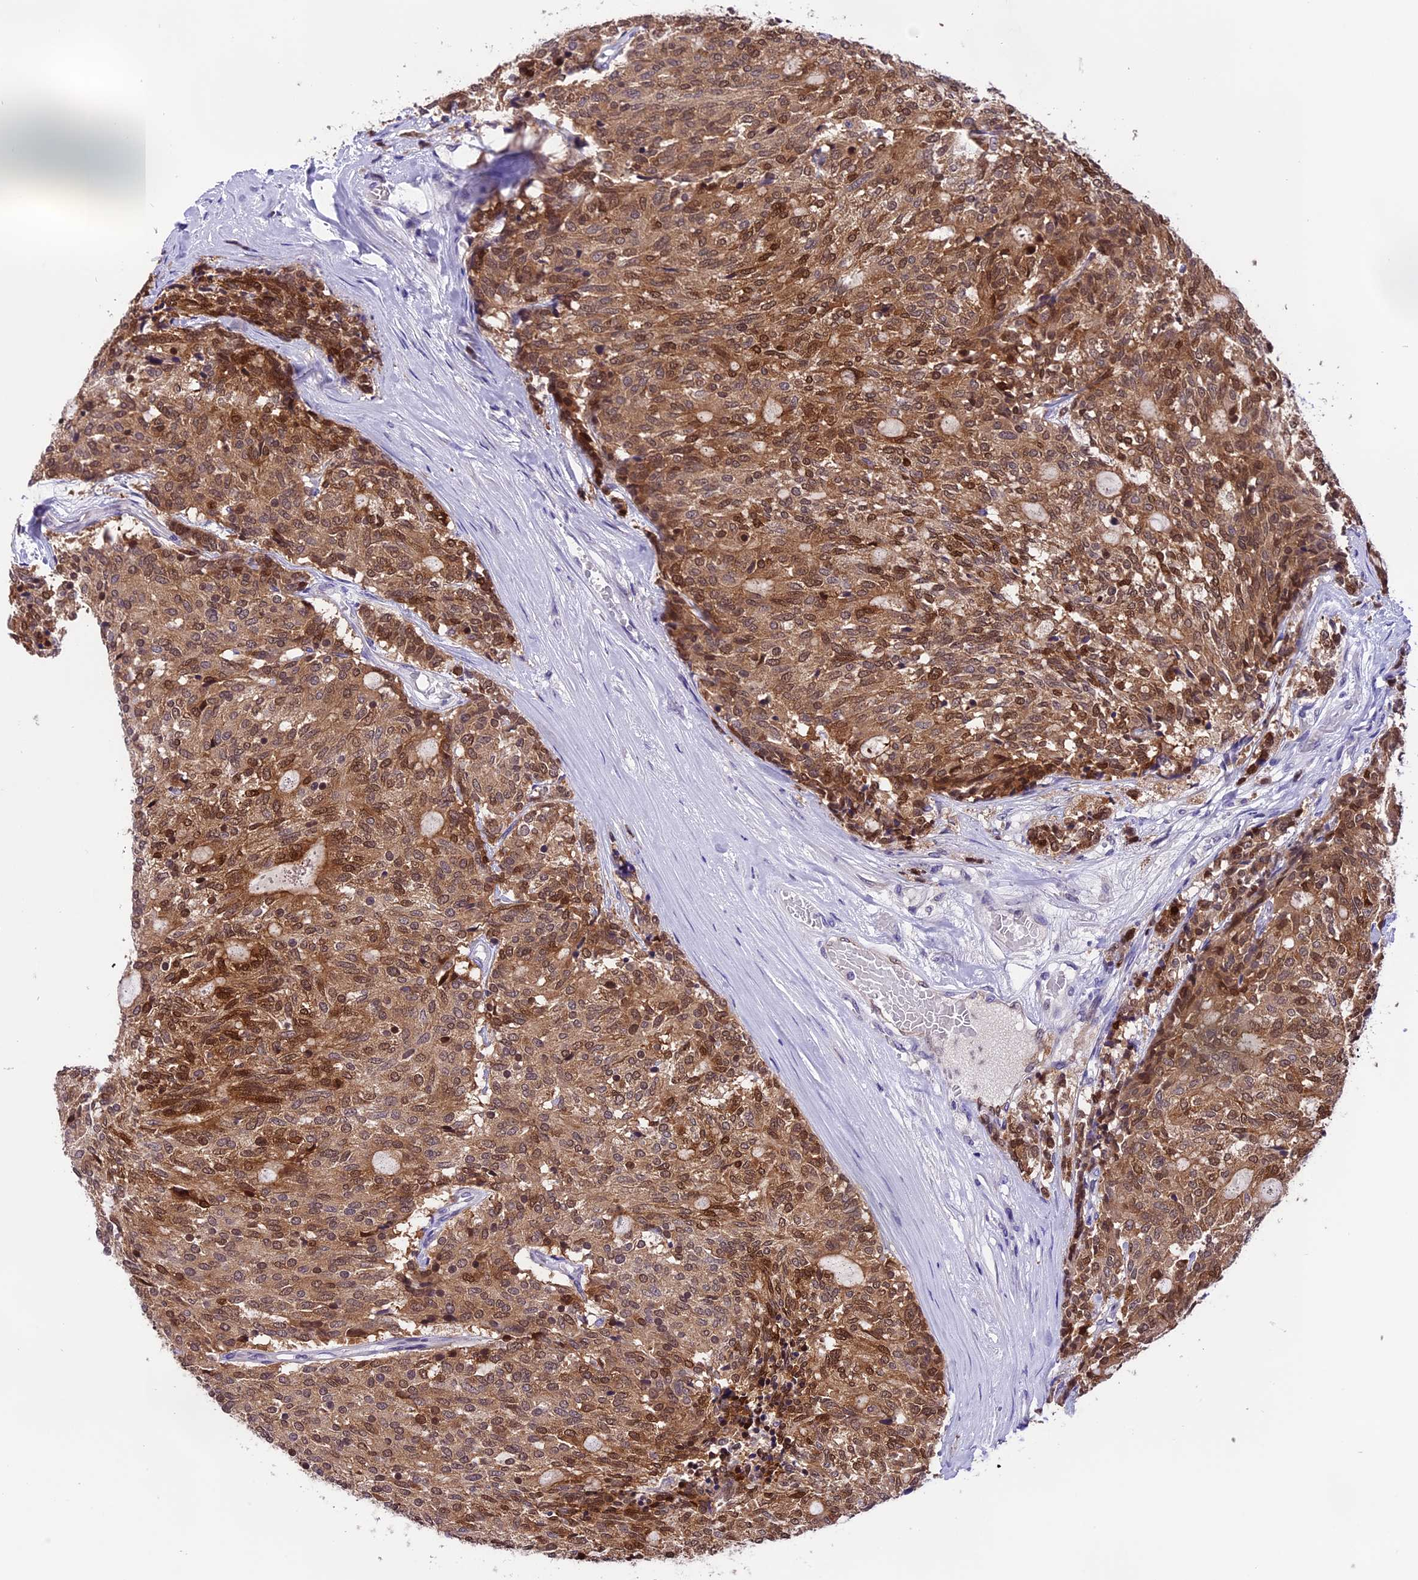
{"staining": {"intensity": "moderate", "quantity": ">75%", "location": "cytoplasmic/membranous,nuclear"}, "tissue": "carcinoid", "cell_type": "Tumor cells", "image_type": "cancer", "snomed": [{"axis": "morphology", "description": "Carcinoid, malignant, NOS"}, {"axis": "topography", "description": "Pancreas"}], "caption": "A brown stain highlights moderate cytoplasmic/membranous and nuclear expression of a protein in carcinoid (malignant) tumor cells.", "gene": "PRR15", "patient": {"sex": "female", "age": 54}}